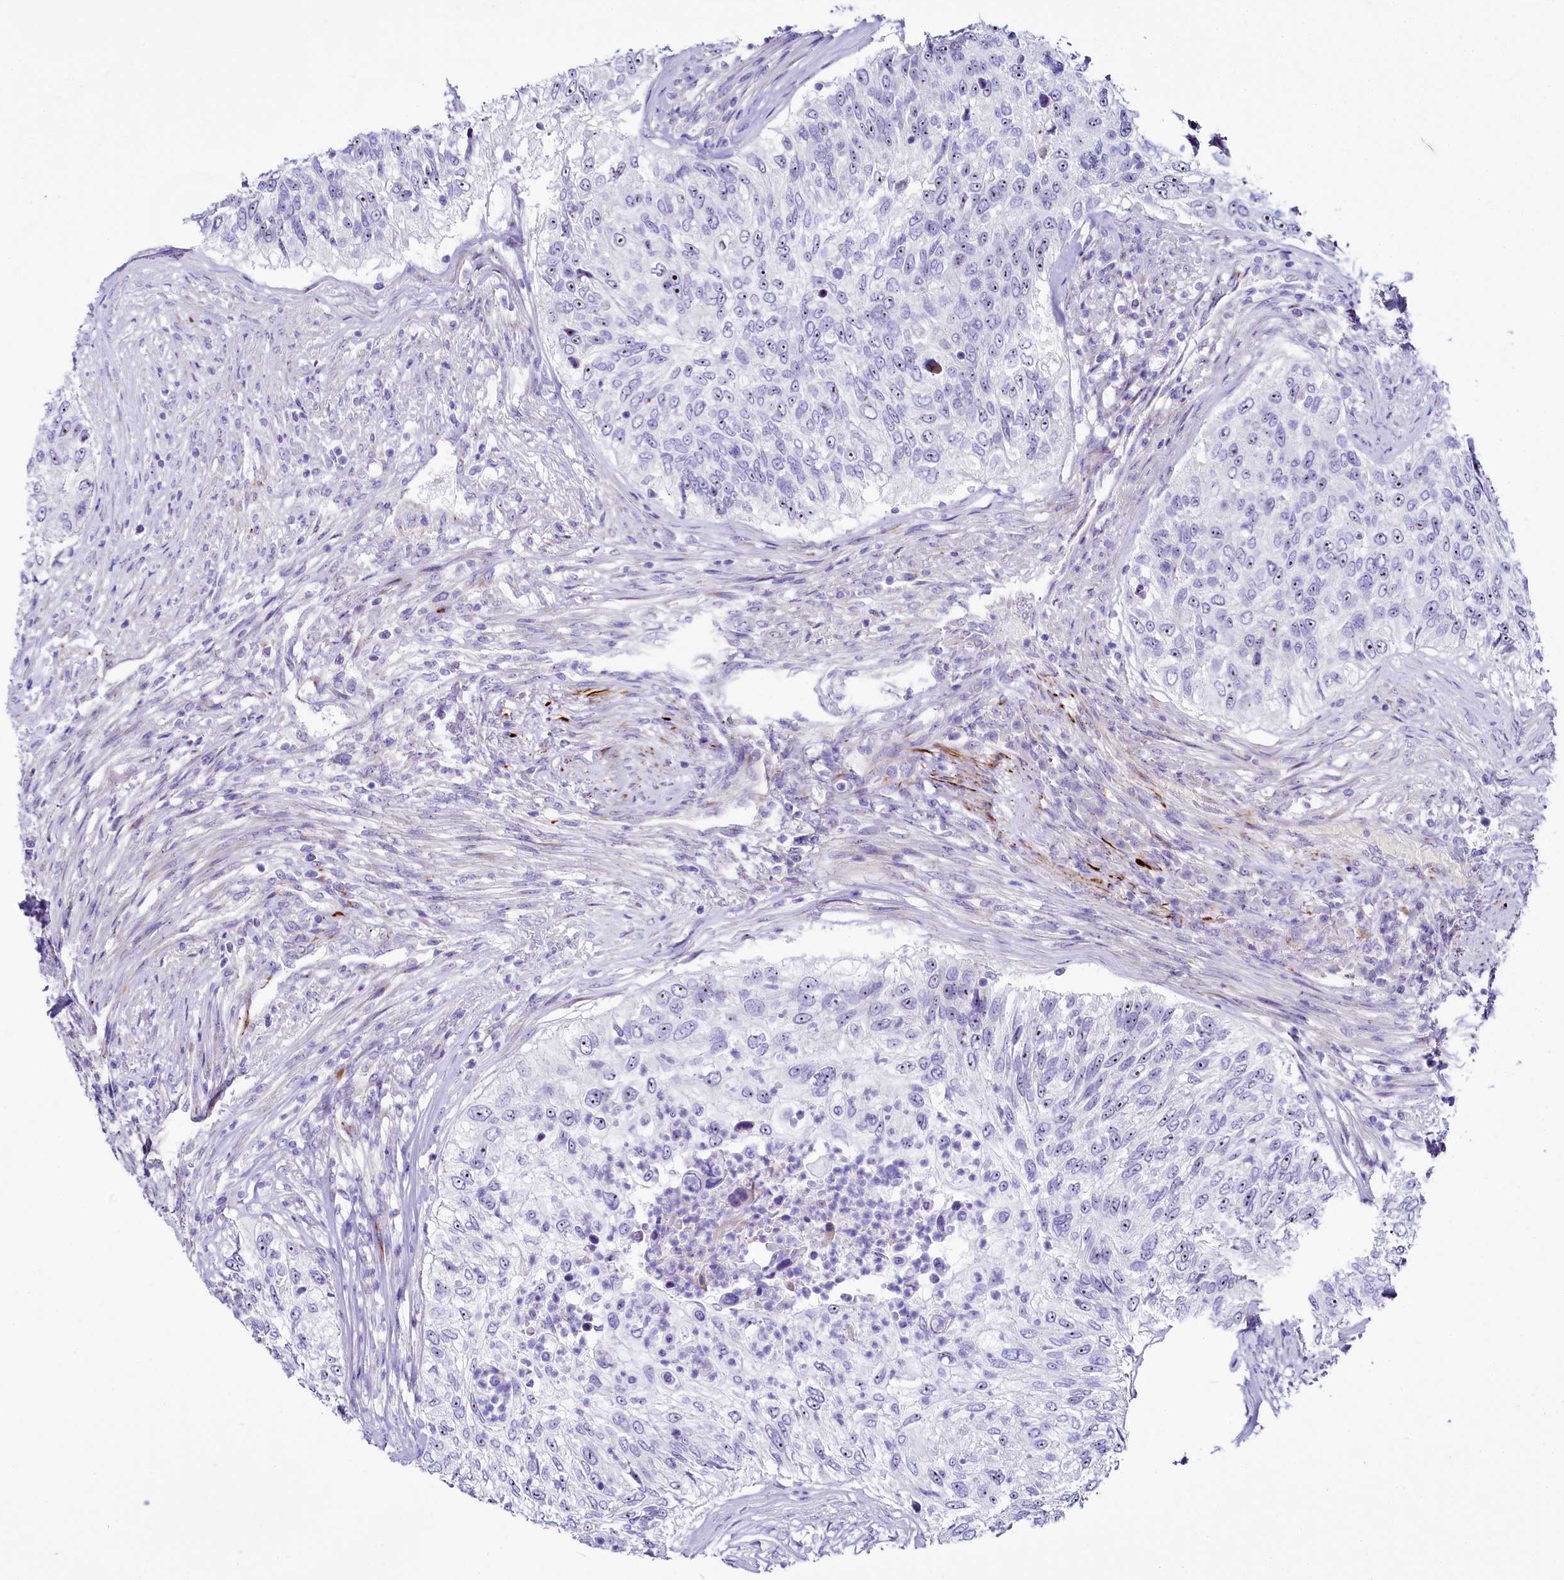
{"staining": {"intensity": "moderate", "quantity": "25%-75%", "location": "nuclear"}, "tissue": "urothelial cancer", "cell_type": "Tumor cells", "image_type": "cancer", "snomed": [{"axis": "morphology", "description": "Urothelial carcinoma, High grade"}, {"axis": "topography", "description": "Urinary bladder"}], "caption": "Protein analysis of high-grade urothelial carcinoma tissue exhibits moderate nuclear staining in about 25%-75% of tumor cells.", "gene": "SH3TC2", "patient": {"sex": "female", "age": 60}}